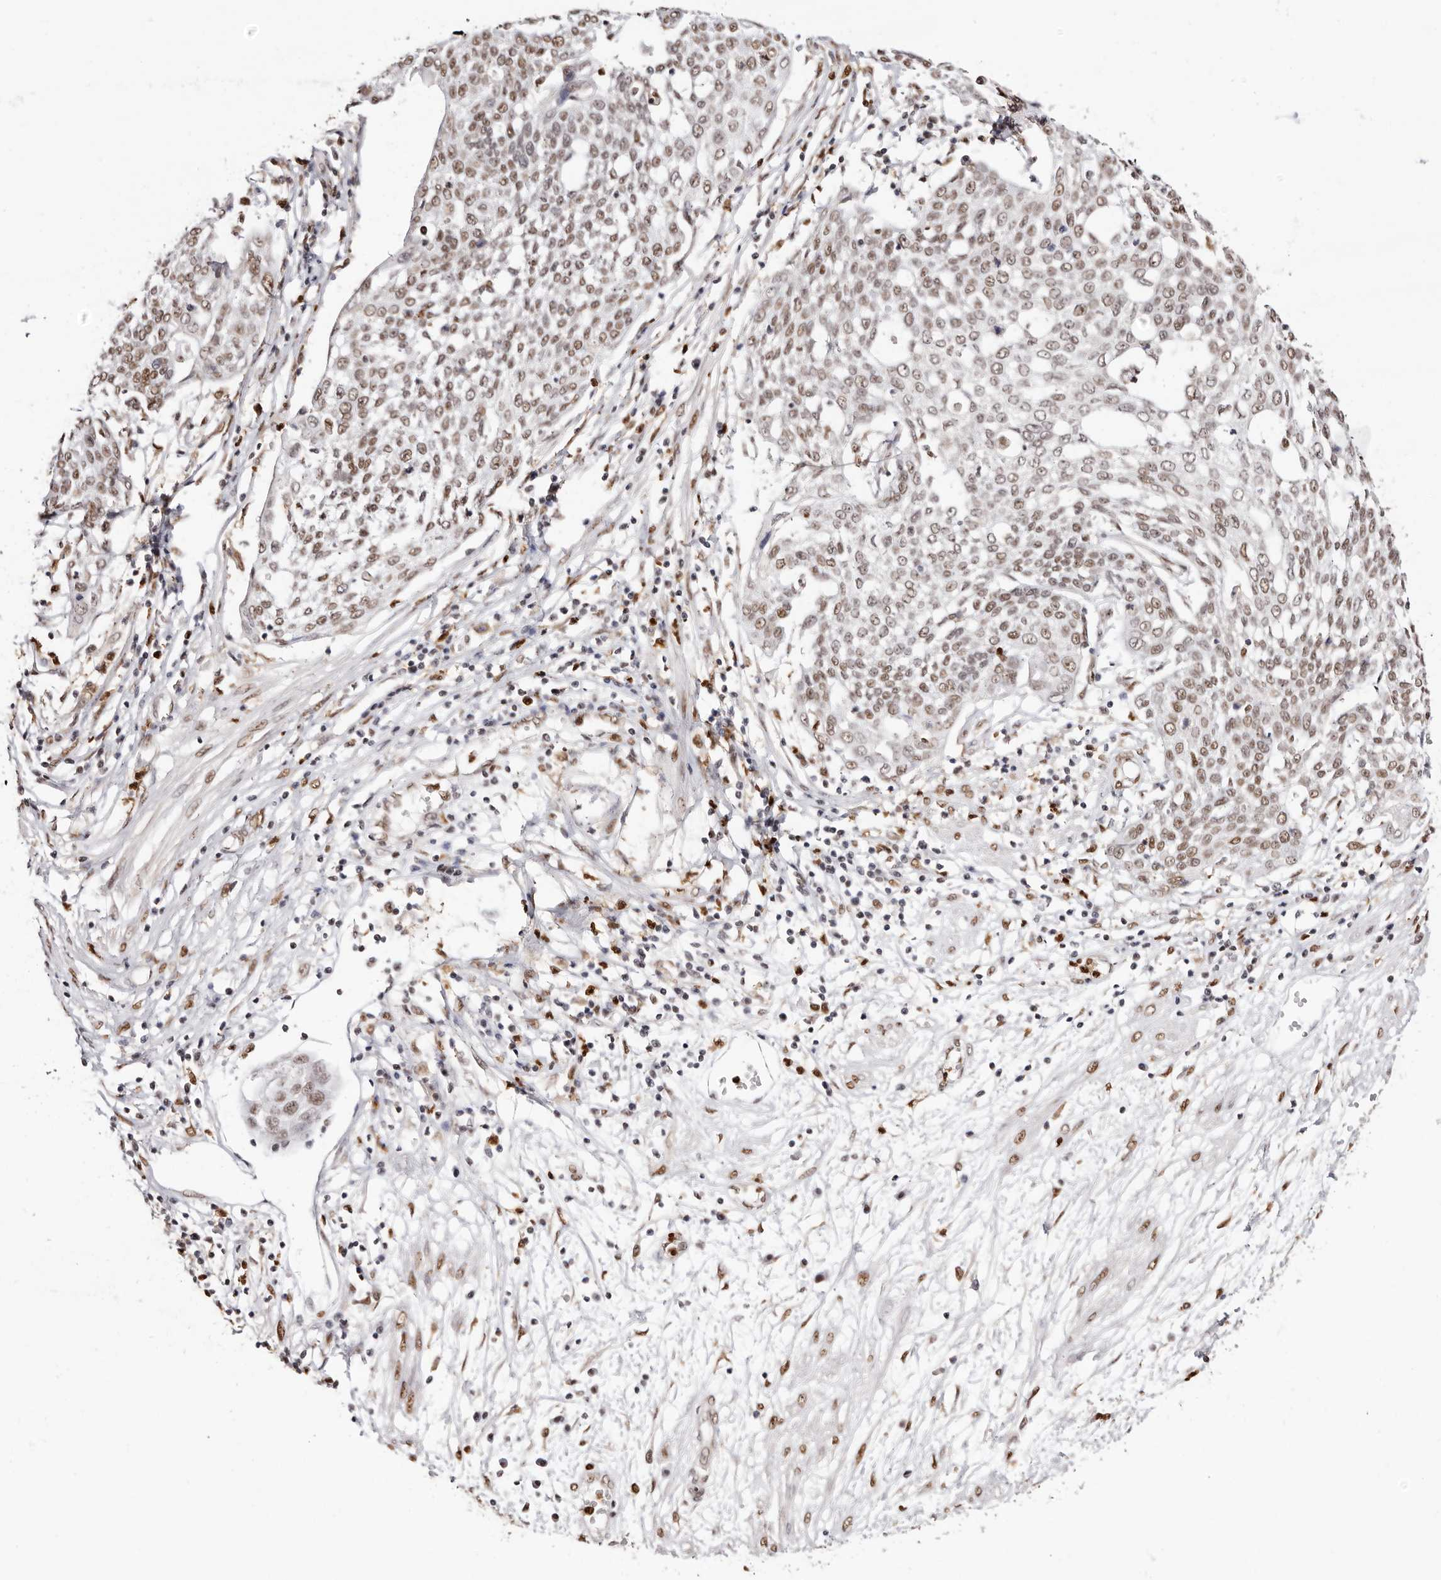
{"staining": {"intensity": "moderate", "quantity": ">75%", "location": "nuclear"}, "tissue": "cervical cancer", "cell_type": "Tumor cells", "image_type": "cancer", "snomed": [{"axis": "morphology", "description": "Squamous cell carcinoma, NOS"}, {"axis": "topography", "description": "Cervix"}], "caption": "Approximately >75% of tumor cells in human squamous cell carcinoma (cervical) reveal moderate nuclear protein positivity as visualized by brown immunohistochemical staining.", "gene": "TKT", "patient": {"sex": "female", "age": 34}}